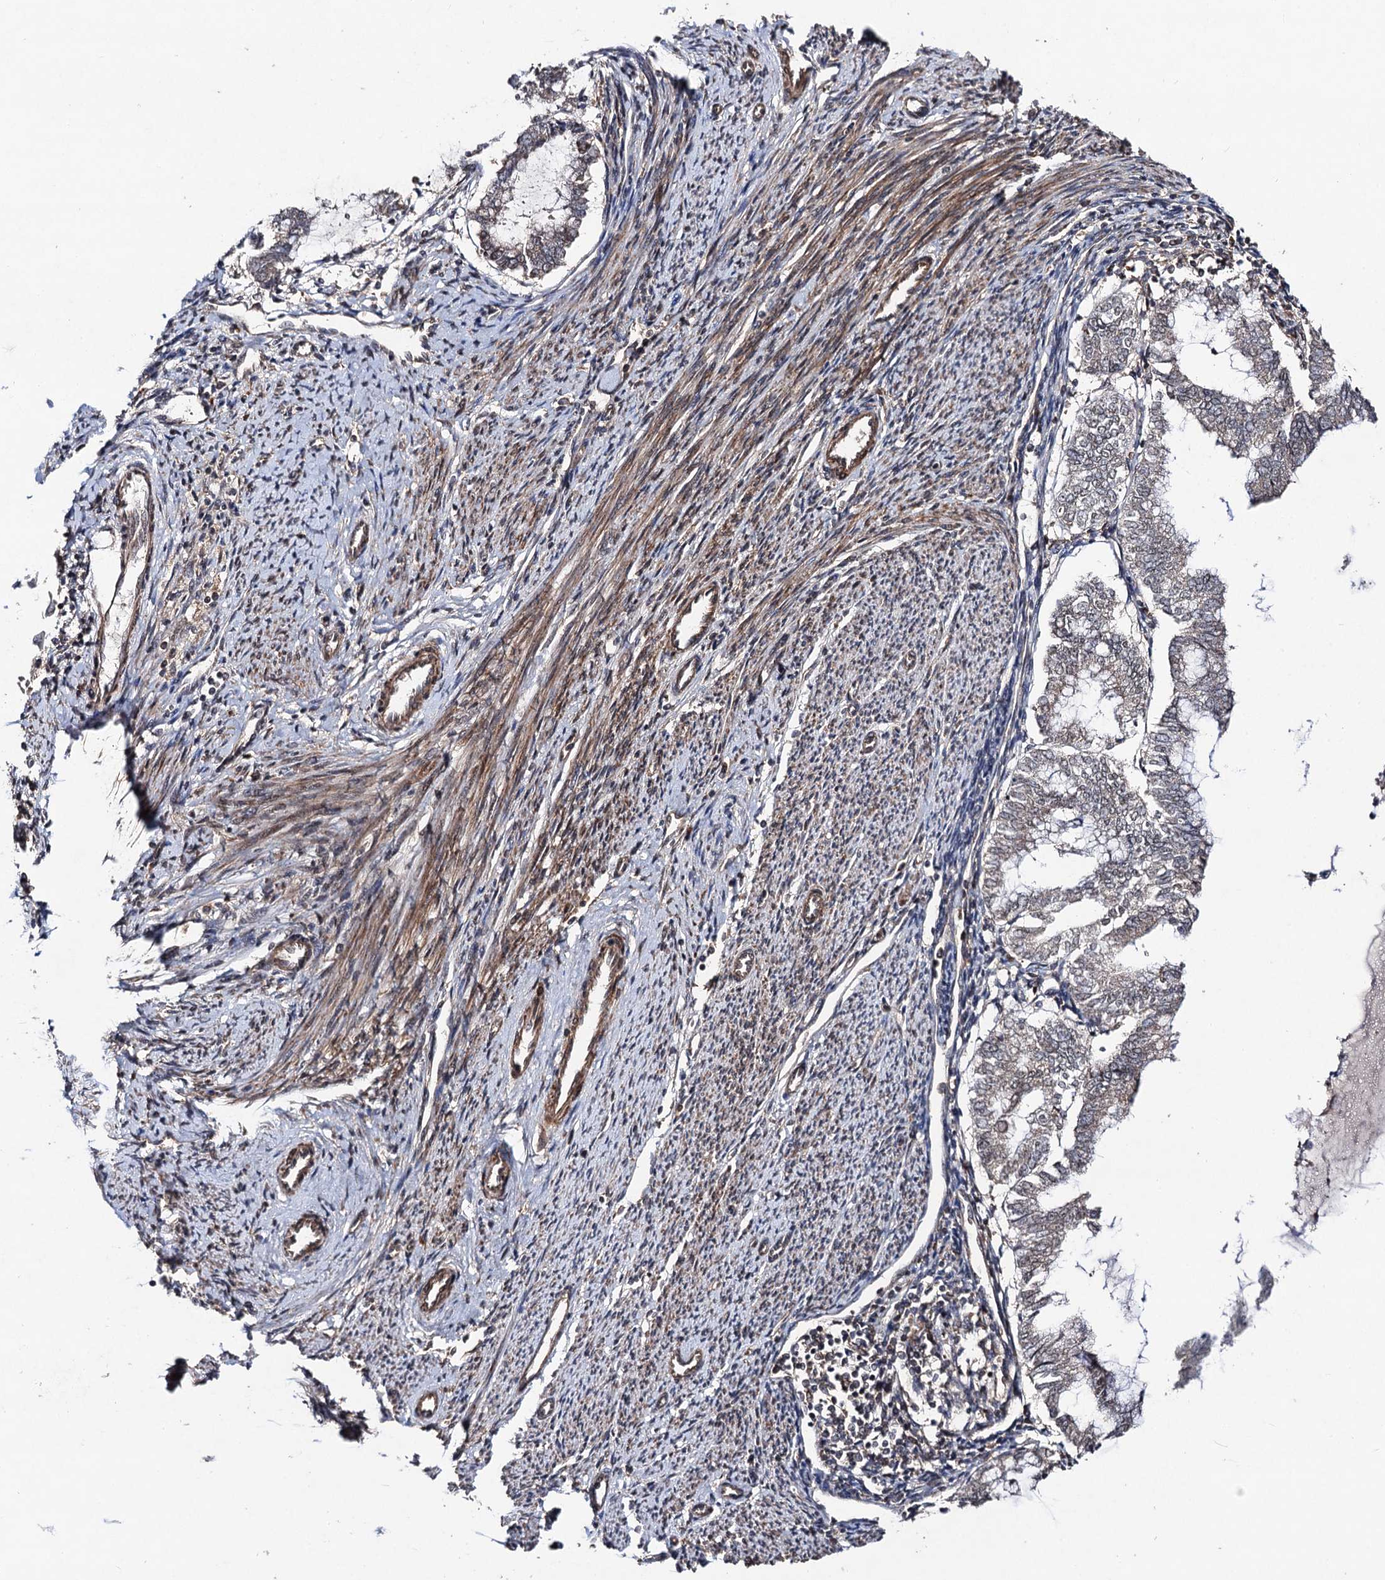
{"staining": {"intensity": "weak", "quantity": "<25%", "location": "cytoplasmic/membranous"}, "tissue": "endometrial cancer", "cell_type": "Tumor cells", "image_type": "cancer", "snomed": [{"axis": "morphology", "description": "Adenocarcinoma, NOS"}, {"axis": "topography", "description": "Endometrium"}], "caption": "This is an immunohistochemistry (IHC) image of endometrial adenocarcinoma. There is no expression in tumor cells.", "gene": "KXD1", "patient": {"sex": "female", "age": 79}}